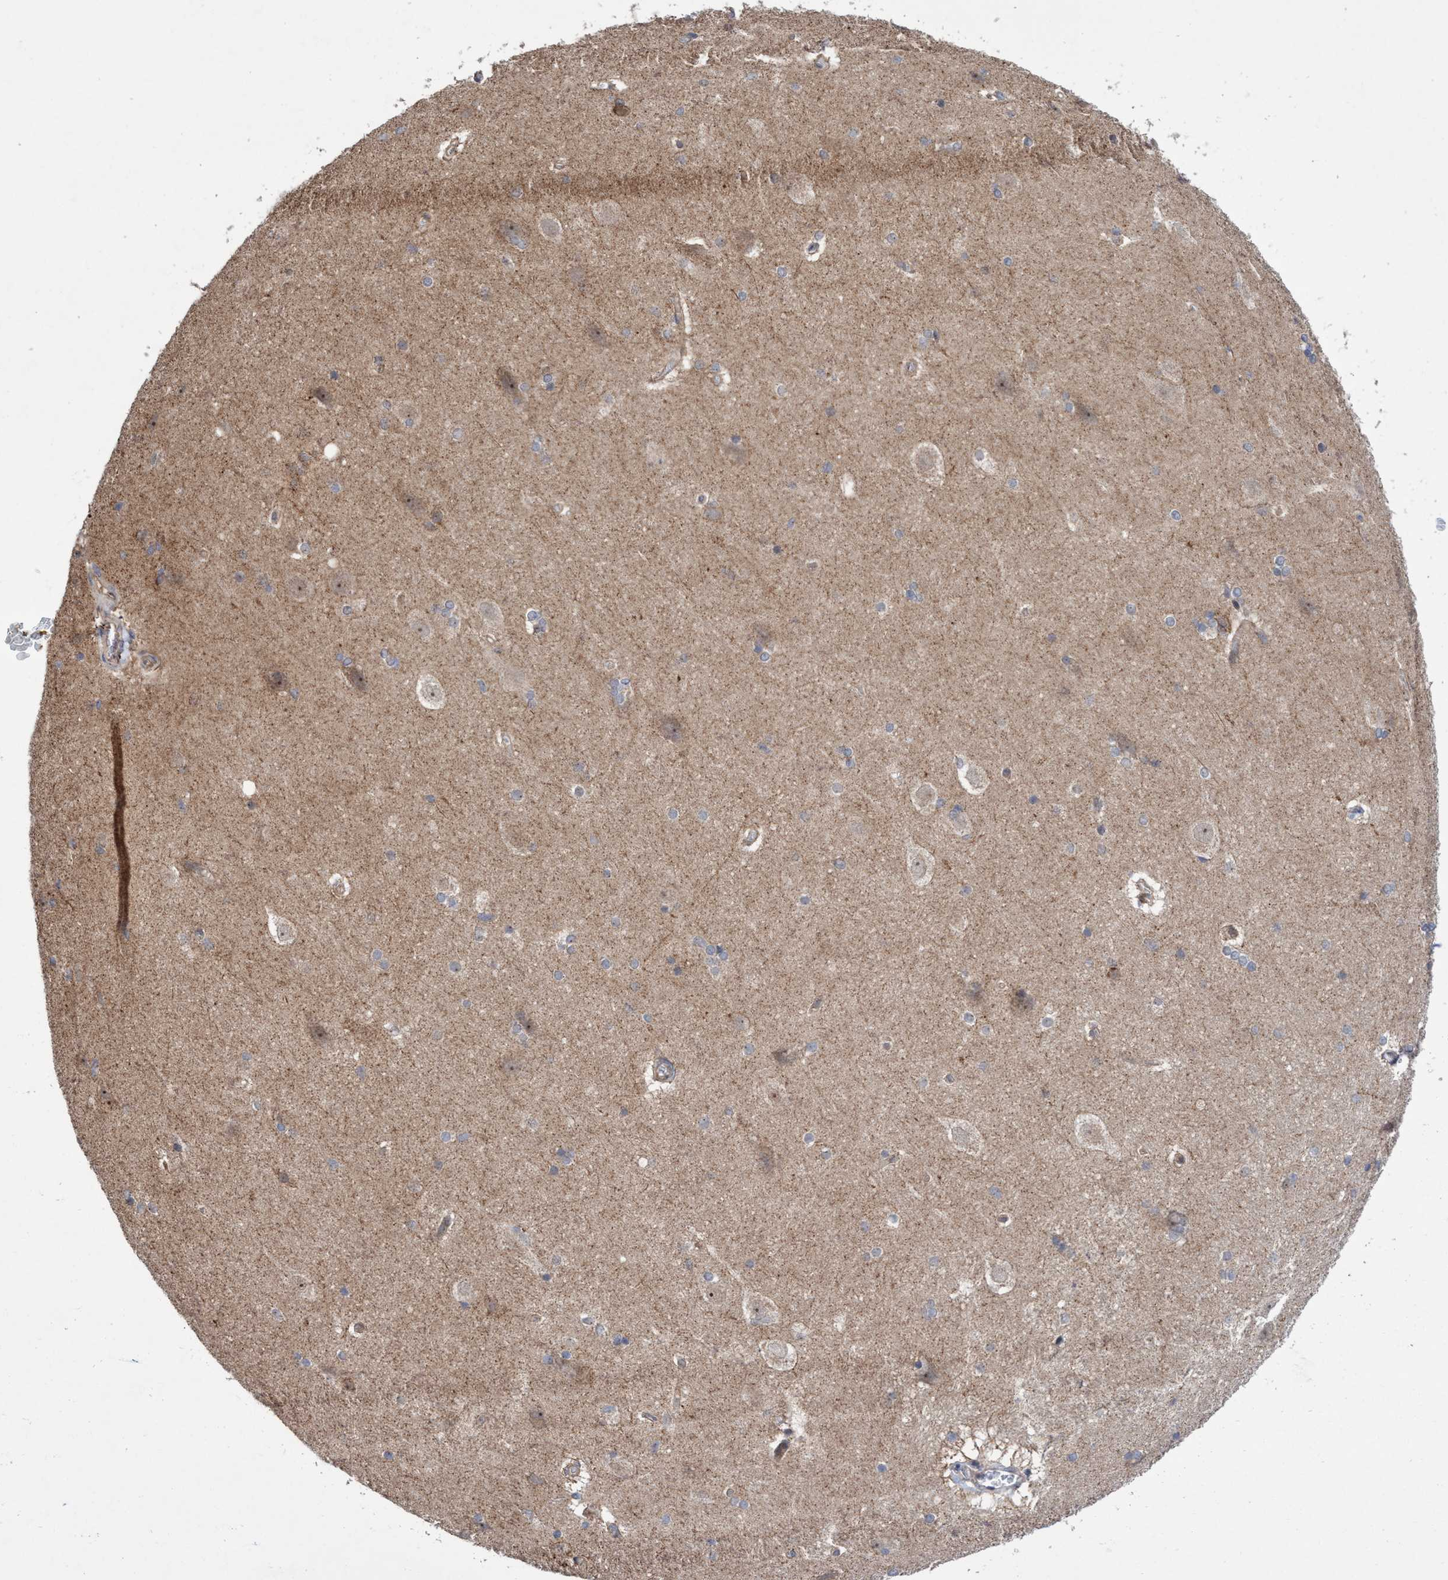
{"staining": {"intensity": "weak", "quantity": ">75%", "location": "cytoplasmic/membranous"}, "tissue": "cerebral cortex", "cell_type": "Endothelial cells", "image_type": "normal", "snomed": [{"axis": "morphology", "description": "Normal tissue, NOS"}, {"axis": "topography", "description": "Cerebral cortex"}, {"axis": "topography", "description": "Hippocampus"}], "caption": "Endothelial cells display low levels of weak cytoplasmic/membranous expression in approximately >75% of cells in benign cerebral cortex.", "gene": "P2RY14", "patient": {"sex": "female", "age": 19}}